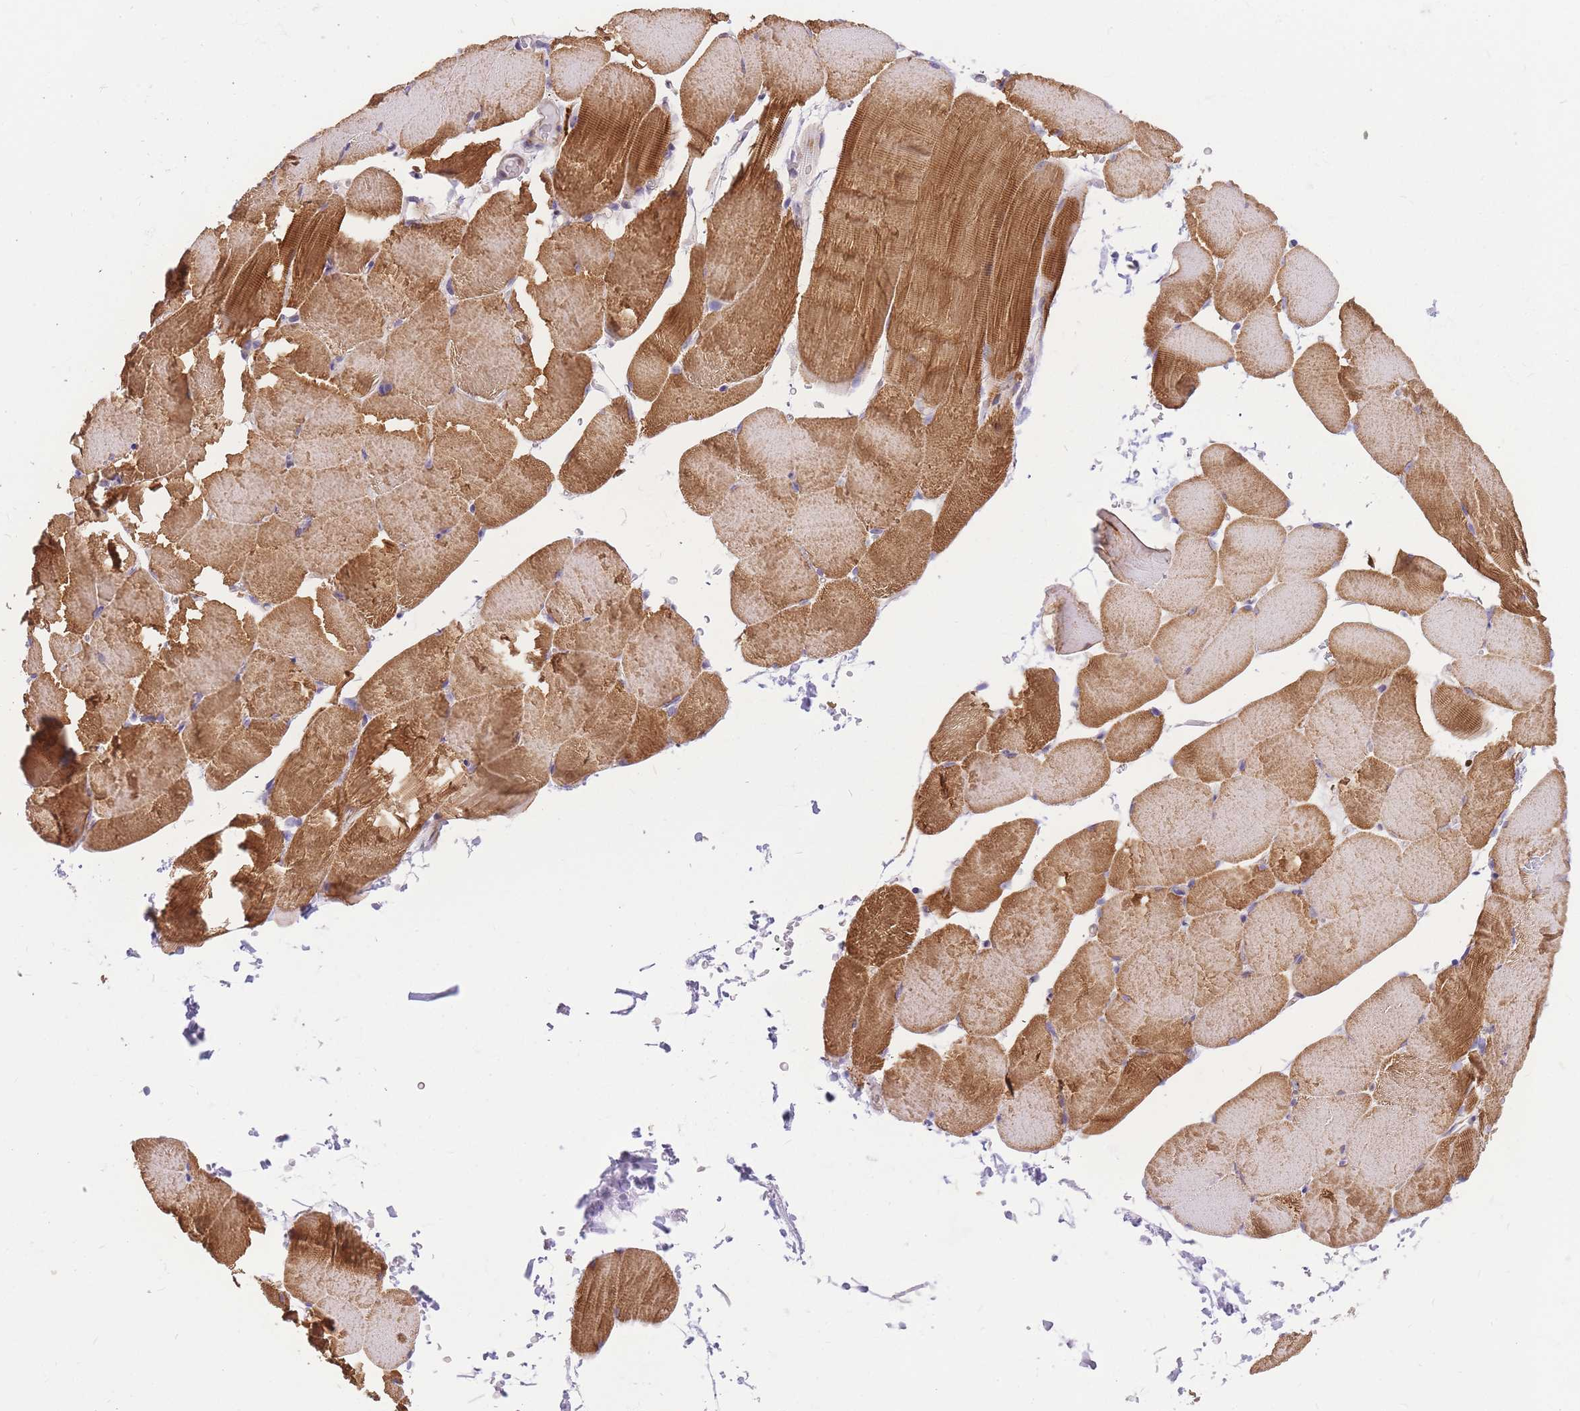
{"staining": {"intensity": "moderate", "quantity": ">75%", "location": "cytoplasmic/membranous"}, "tissue": "skeletal muscle", "cell_type": "Myocytes", "image_type": "normal", "snomed": [{"axis": "morphology", "description": "Normal tissue, NOS"}, {"axis": "topography", "description": "Skeletal muscle"}, {"axis": "topography", "description": "Parathyroid gland"}], "caption": "This is an image of immunohistochemistry staining of normal skeletal muscle, which shows moderate positivity in the cytoplasmic/membranous of myocytes.", "gene": "S100PBP", "patient": {"sex": "female", "age": 37}}